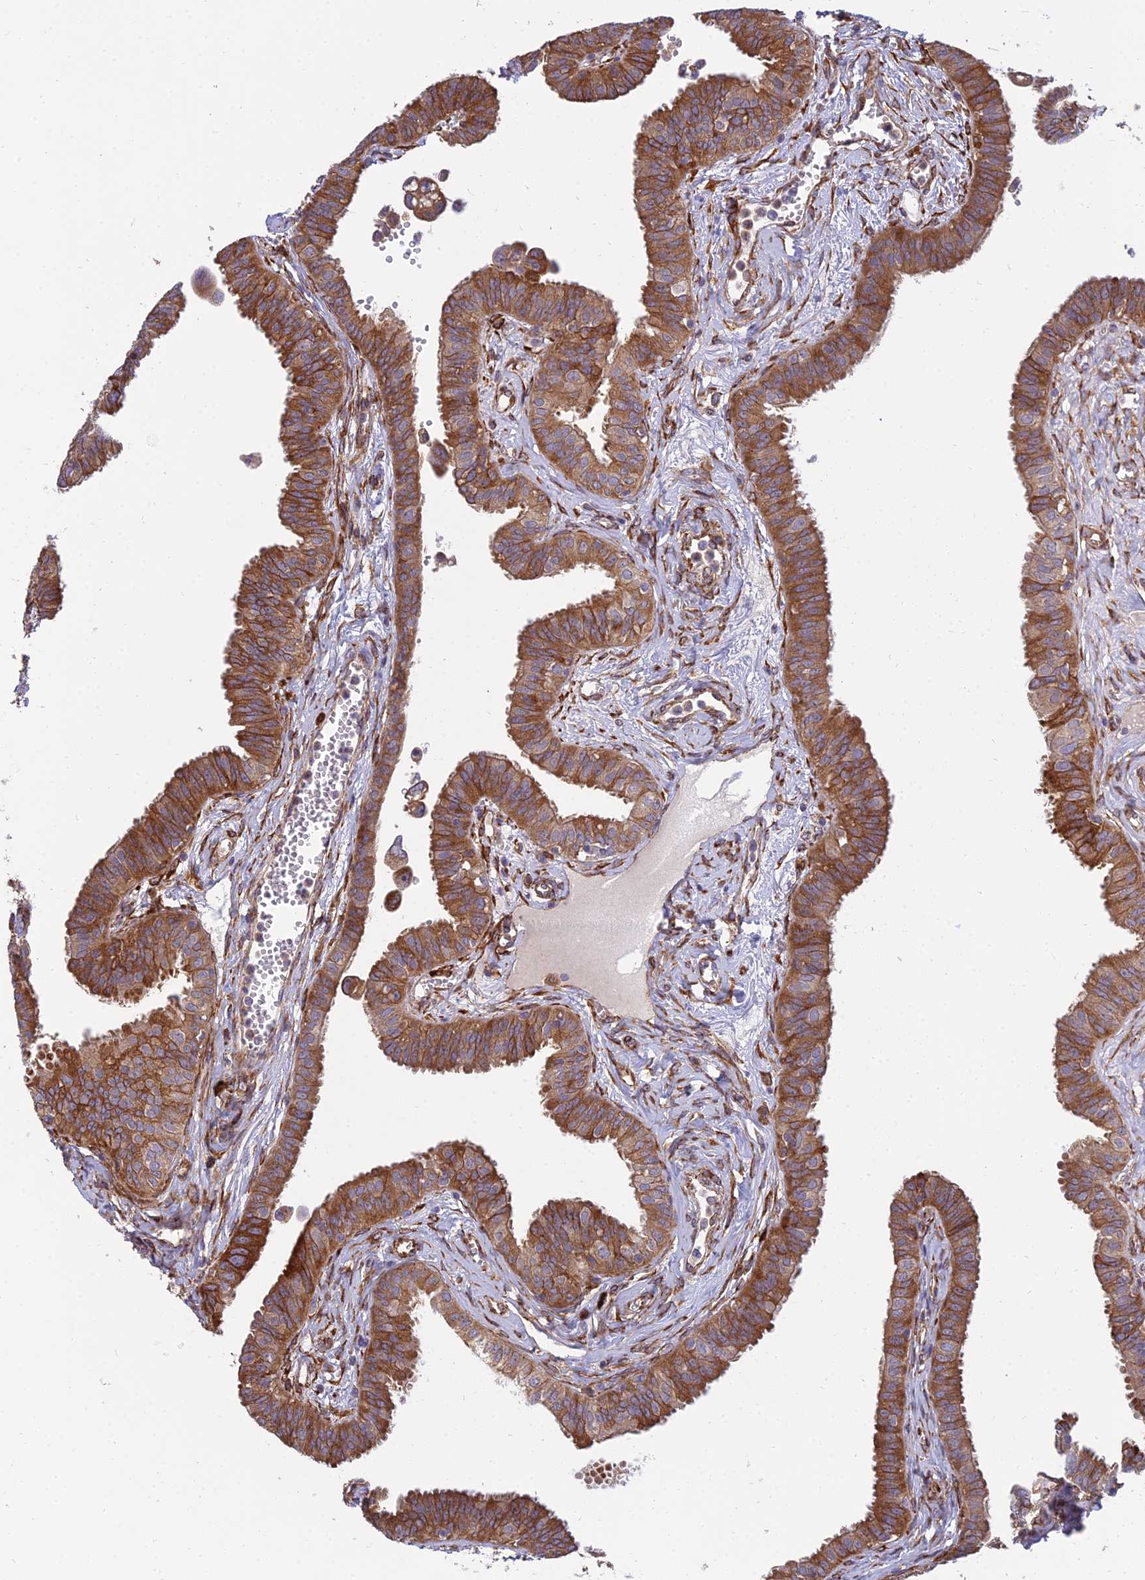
{"staining": {"intensity": "moderate", "quantity": ">75%", "location": "cytoplasmic/membranous"}, "tissue": "fallopian tube", "cell_type": "Glandular cells", "image_type": "normal", "snomed": [{"axis": "morphology", "description": "Normal tissue, NOS"}, {"axis": "morphology", "description": "Carcinoma, NOS"}, {"axis": "topography", "description": "Fallopian tube"}, {"axis": "topography", "description": "Ovary"}], "caption": "Fallopian tube was stained to show a protein in brown. There is medium levels of moderate cytoplasmic/membranous expression in approximately >75% of glandular cells. (IHC, brightfield microscopy, high magnification).", "gene": "NDUFAF7", "patient": {"sex": "female", "age": 59}}